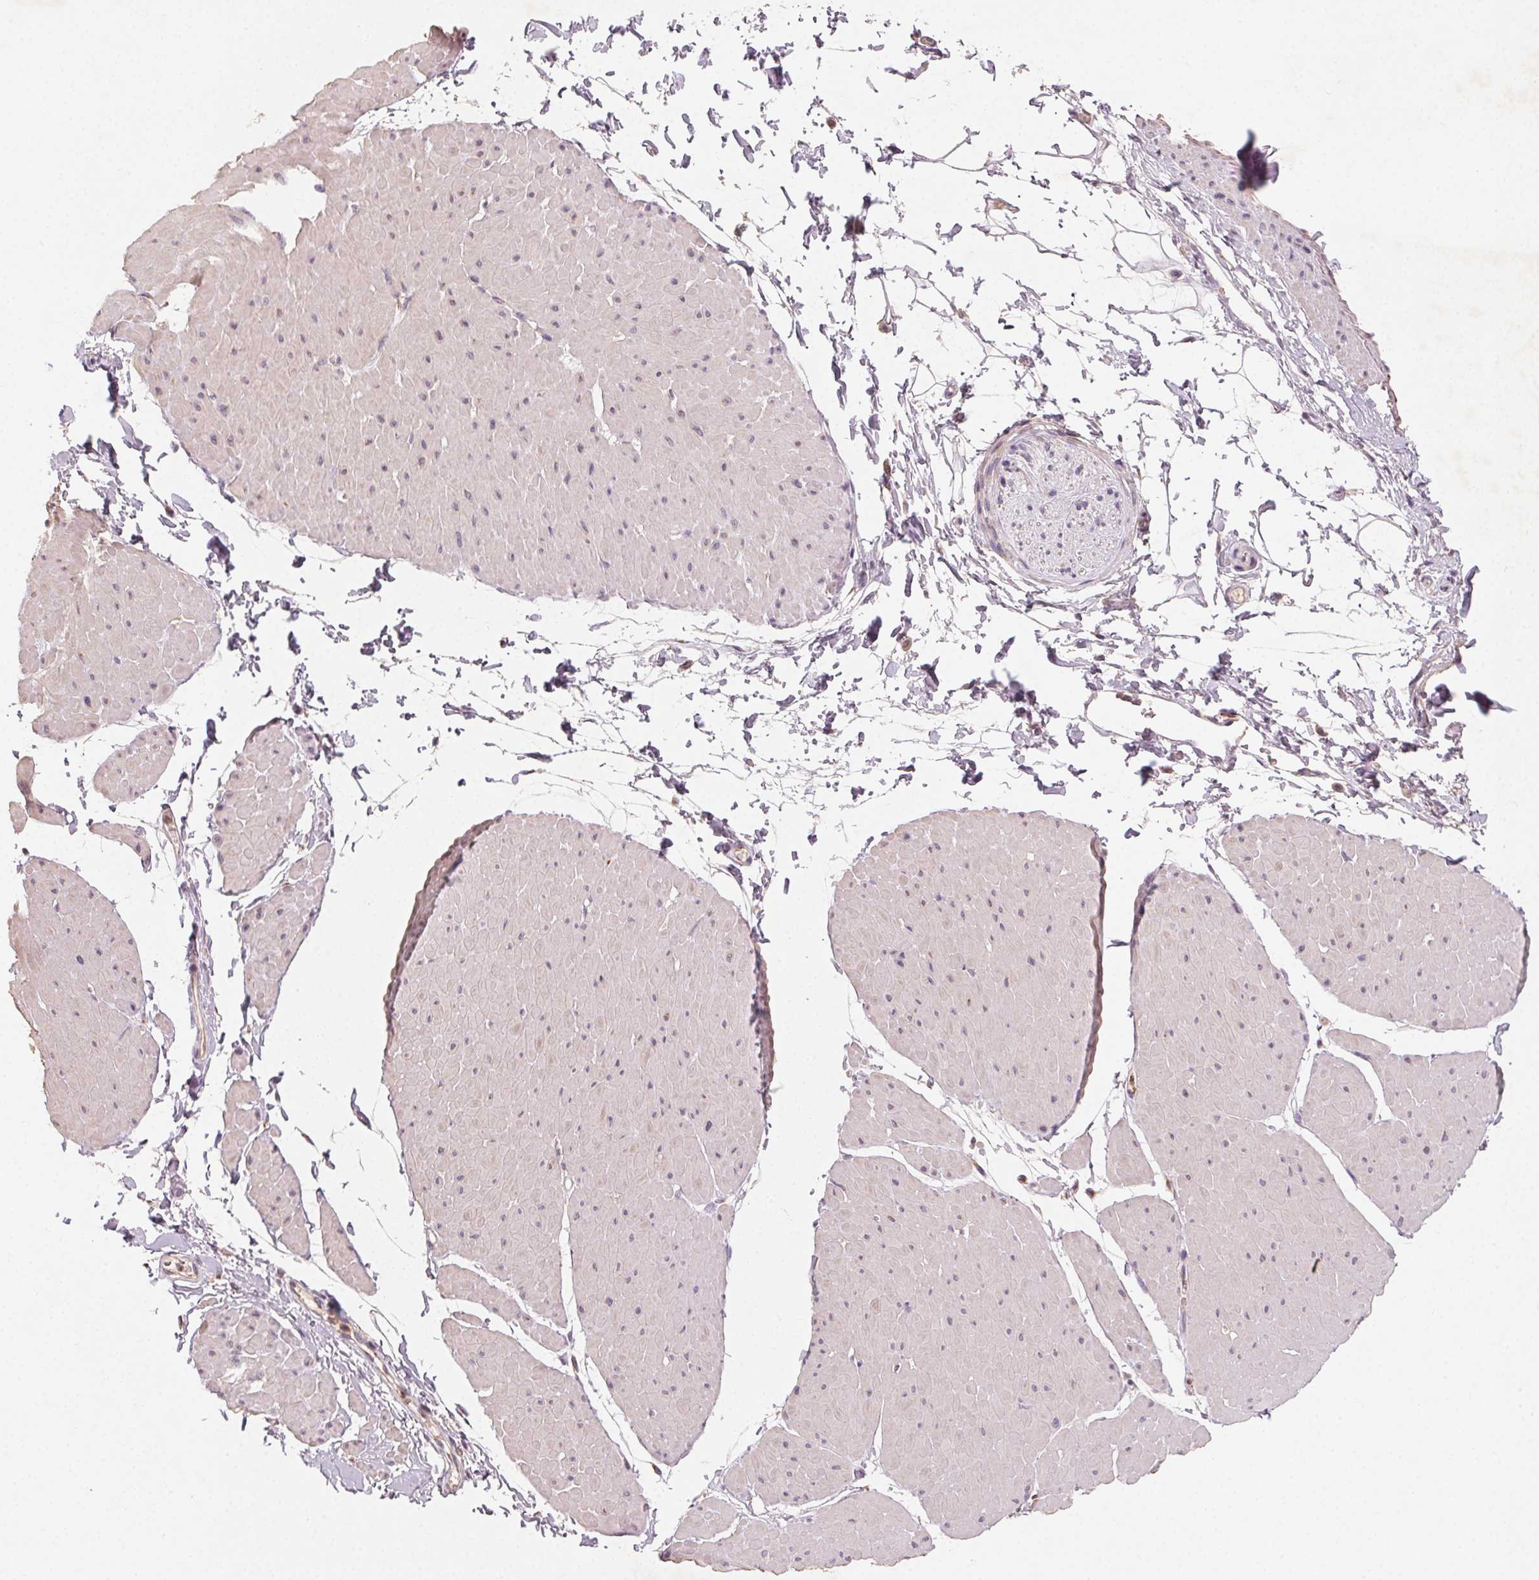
{"staining": {"intensity": "negative", "quantity": "none", "location": "none"}, "tissue": "adipose tissue", "cell_type": "Adipocytes", "image_type": "normal", "snomed": [{"axis": "morphology", "description": "Normal tissue, NOS"}, {"axis": "topography", "description": "Smooth muscle"}, {"axis": "topography", "description": "Peripheral nerve tissue"}], "caption": "IHC photomicrograph of normal human adipose tissue stained for a protein (brown), which displays no expression in adipocytes. Brightfield microscopy of IHC stained with DAB (3,3'-diaminobenzidine) (brown) and hematoxylin (blue), captured at high magnification.", "gene": "AP1S1", "patient": {"sex": "male", "age": 58}}